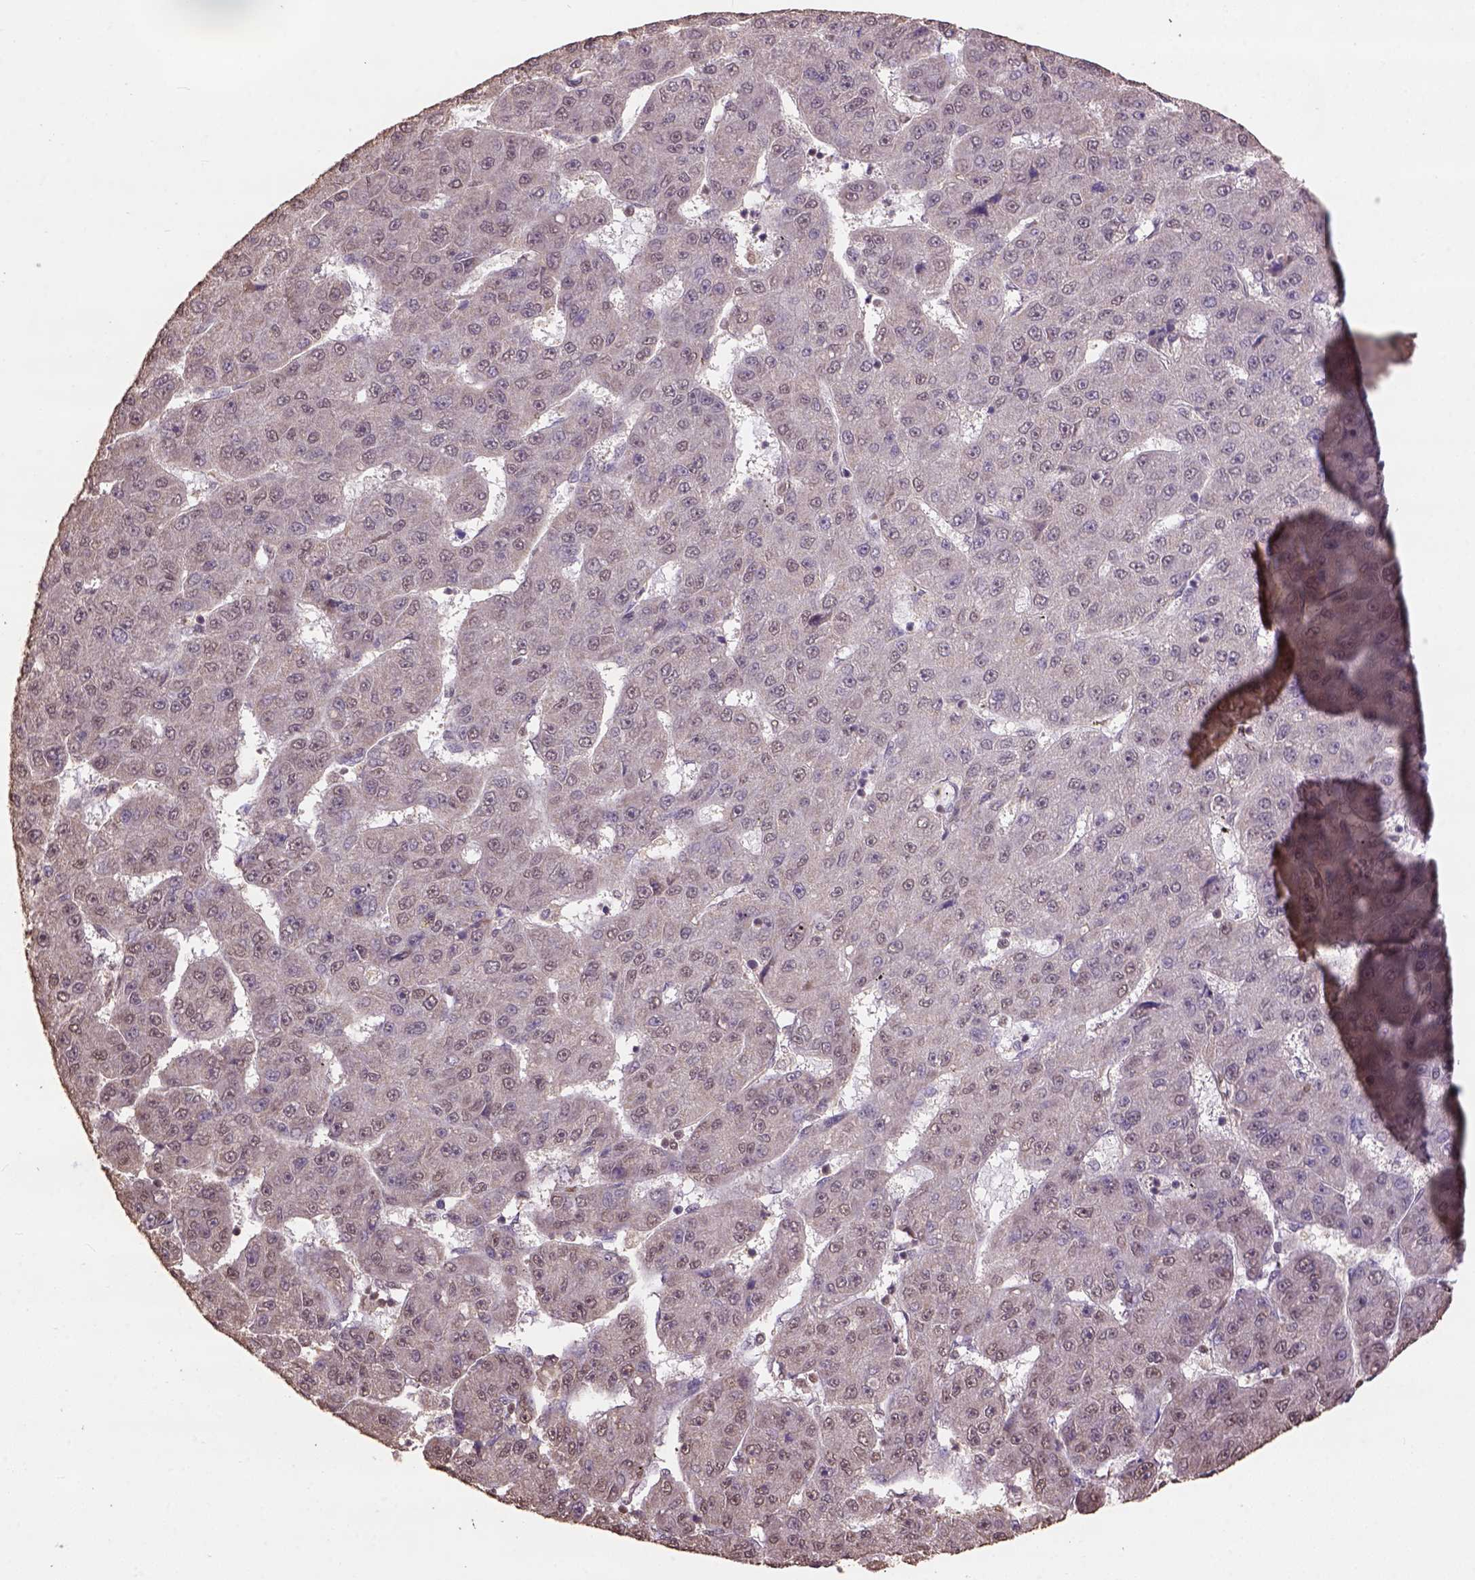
{"staining": {"intensity": "moderate", "quantity": "25%-75%", "location": "nuclear"}, "tissue": "liver cancer", "cell_type": "Tumor cells", "image_type": "cancer", "snomed": [{"axis": "morphology", "description": "Carcinoma, Hepatocellular, NOS"}, {"axis": "topography", "description": "Liver"}], "caption": "The immunohistochemical stain labels moderate nuclear positivity in tumor cells of hepatocellular carcinoma (liver) tissue.", "gene": "CSTF2T", "patient": {"sex": "male", "age": 67}}